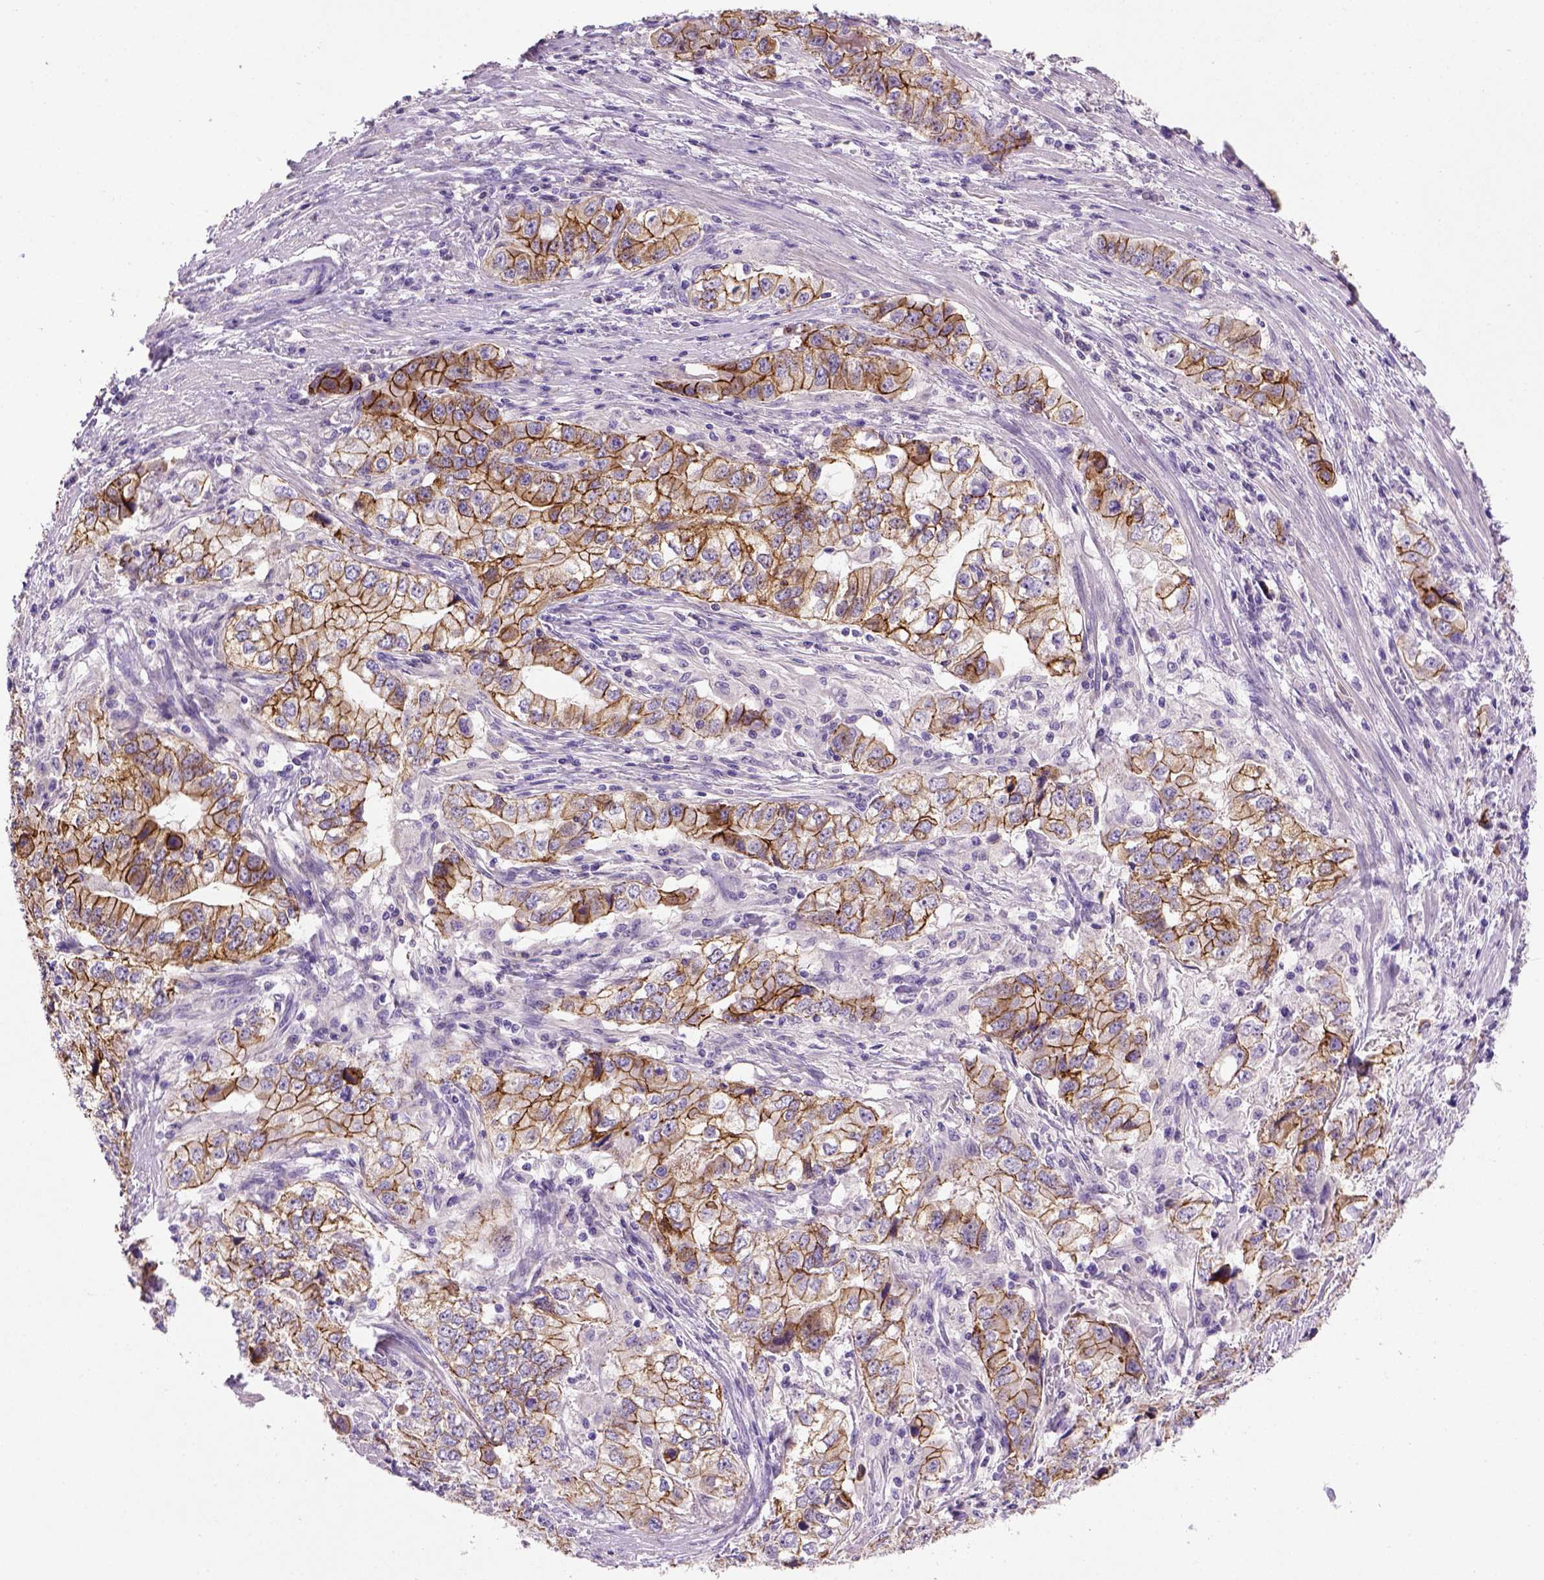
{"staining": {"intensity": "strong", "quantity": ">75%", "location": "cytoplasmic/membranous"}, "tissue": "stomach cancer", "cell_type": "Tumor cells", "image_type": "cancer", "snomed": [{"axis": "morphology", "description": "Adenocarcinoma, NOS"}, {"axis": "topography", "description": "Stomach, lower"}], "caption": "Stomach cancer (adenocarcinoma) stained for a protein (brown) shows strong cytoplasmic/membranous positive expression in approximately >75% of tumor cells.", "gene": "CDH1", "patient": {"sex": "female", "age": 72}}